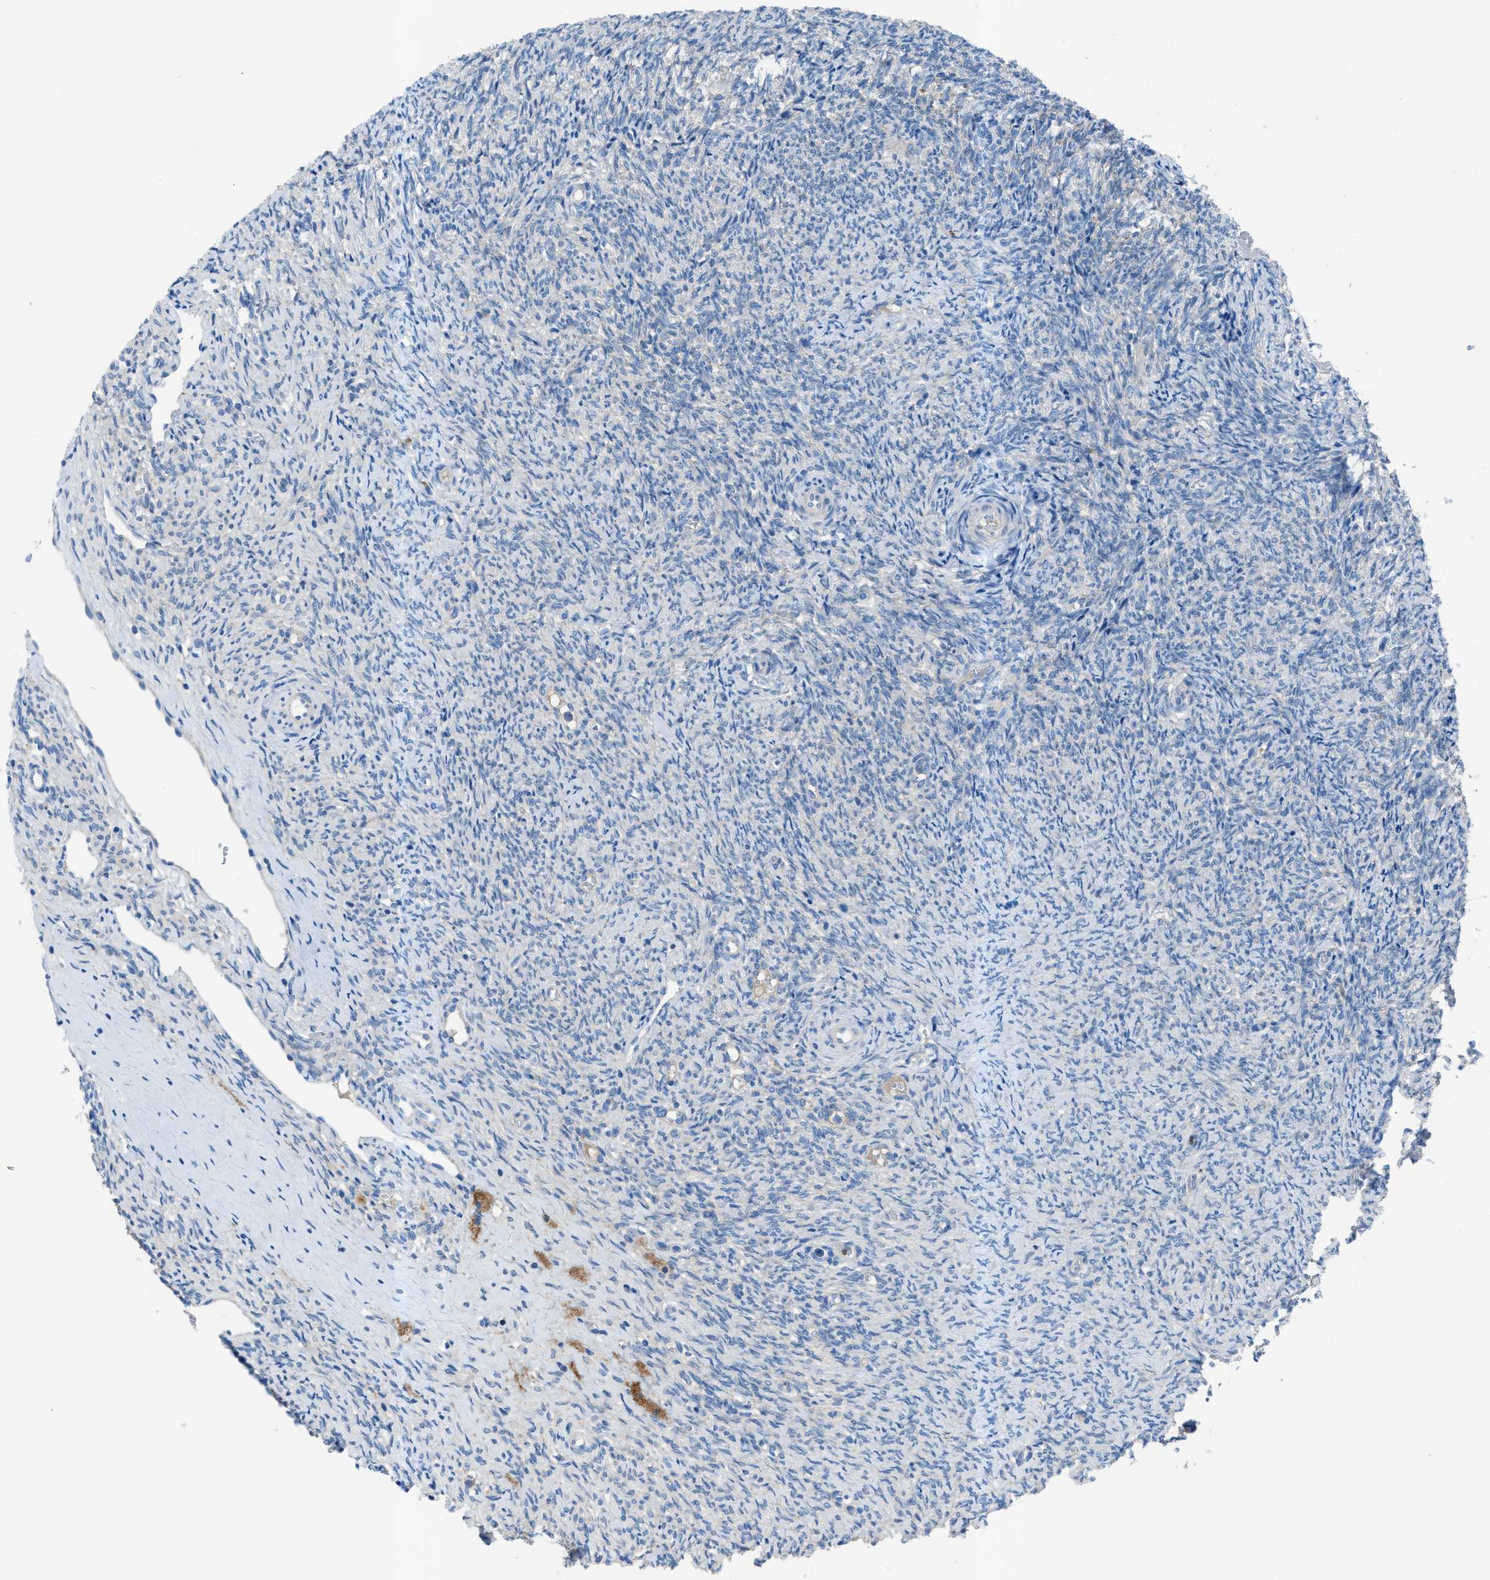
{"staining": {"intensity": "weak", "quantity": "<25%", "location": "cytoplasmic/membranous"}, "tissue": "ovary", "cell_type": "Follicle cells", "image_type": "normal", "snomed": [{"axis": "morphology", "description": "Normal tissue, NOS"}, {"axis": "topography", "description": "Ovary"}], "caption": "The IHC micrograph has no significant positivity in follicle cells of ovary. Brightfield microscopy of immunohistochemistry (IHC) stained with DAB (3,3'-diaminobenzidine) (brown) and hematoxylin (blue), captured at high magnification.", "gene": "C5AR2", "patient": {"sex": "female", "age": 41}}